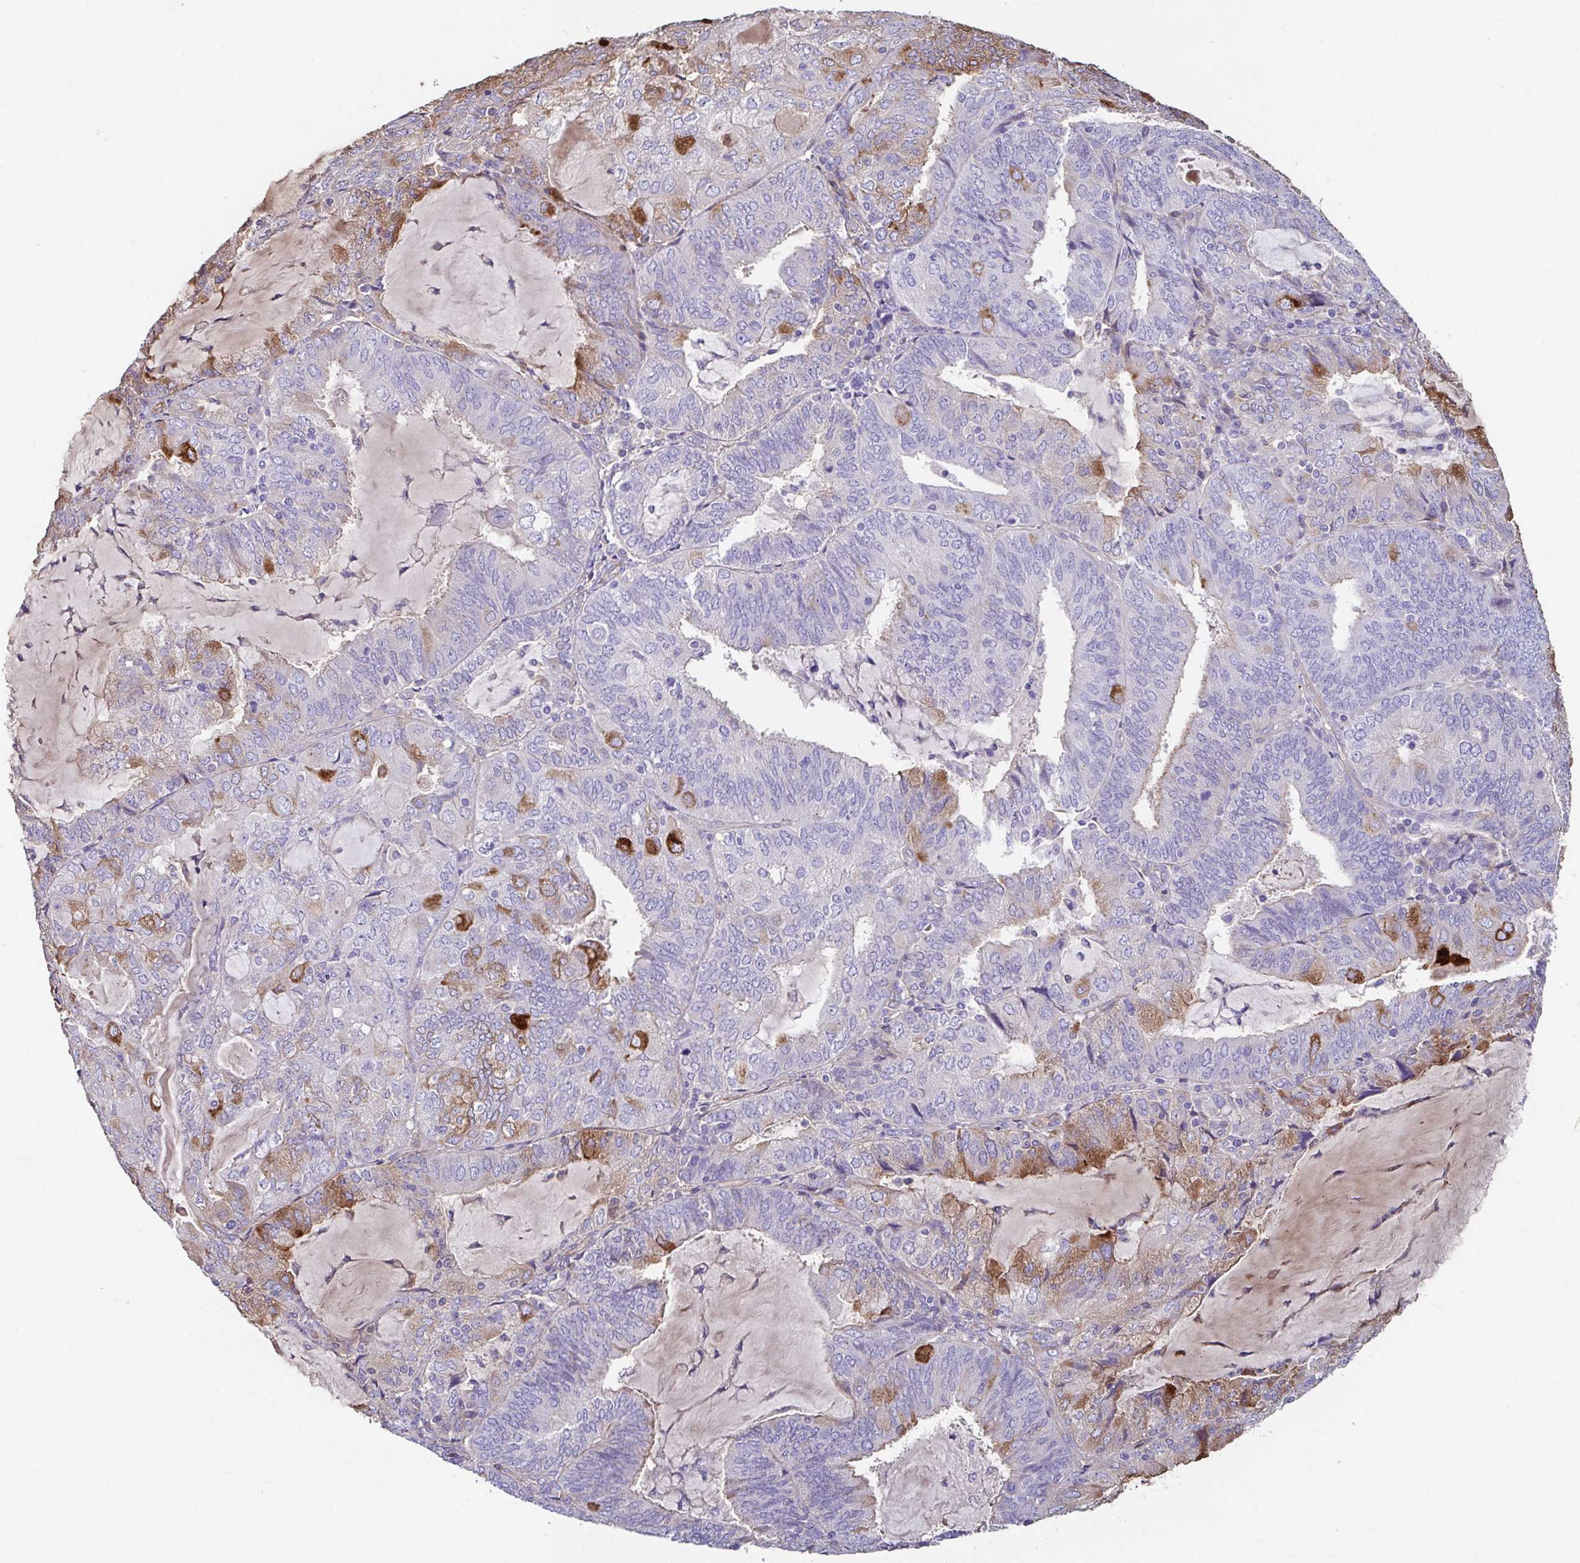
{"staining": {"intensity": "strong", "quantity": "<25%", "location": "cytoplasmic/membranous"}, "tissue": "endometrial cancer", "cell_type": "Tumor cells", "image_type": "cancer", "snomed": [{"axis": "morphology", "description": "Adenocarcinoma, NOS"}, {"axis": "topography", "description": "Endometrium"}], "caption": "IHC histopathology image of neoplastic tissue: adenocarcinoma (endometrial) stained using IHC displays medium levels of strong protein expression localized specifically in the cytoplasmic/membranous of tumor cells, appearing as a cytoplasmic/membranous brown color.", "gene": "ZNF813", "patient": {"sex": "female", "age": 81}}